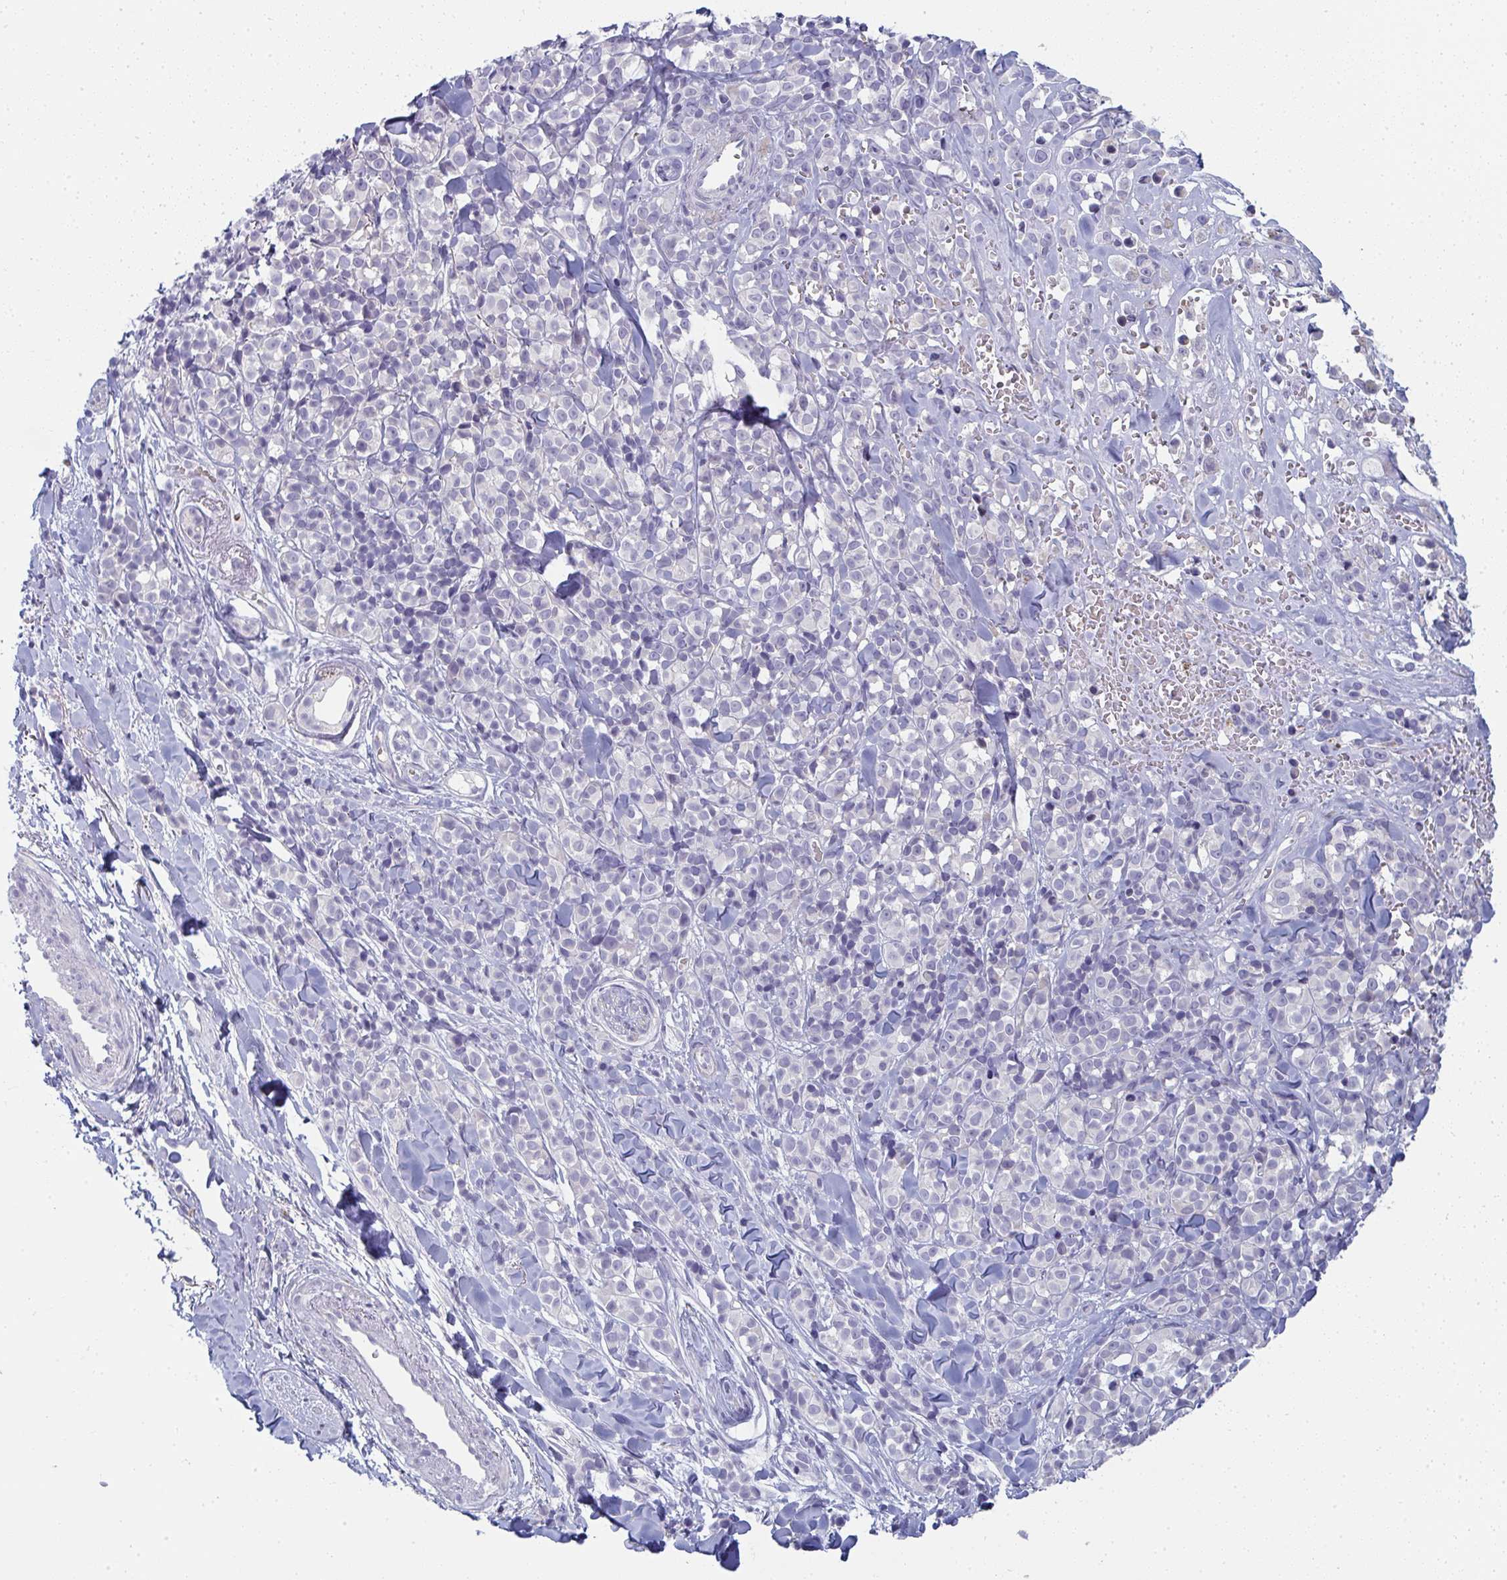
{"staining": {"intensity": "negative", "quantity": "none", "location": "none"}, "tissue": "melanoma", "cell_type": "Tumor cells", "image_type": "cancer", "snomed": [{"axis": "morphology", "description": "Malignant melanoma, NOS"}, {"axis": "topography", "description": "Skin"}], "caption": "Immunohistochemistry image of human melanoma stained for a protein (brown), which displays no expression in tumor cells.", "gene": "SHB", "patient": {"sex": "male", "age": 85}}